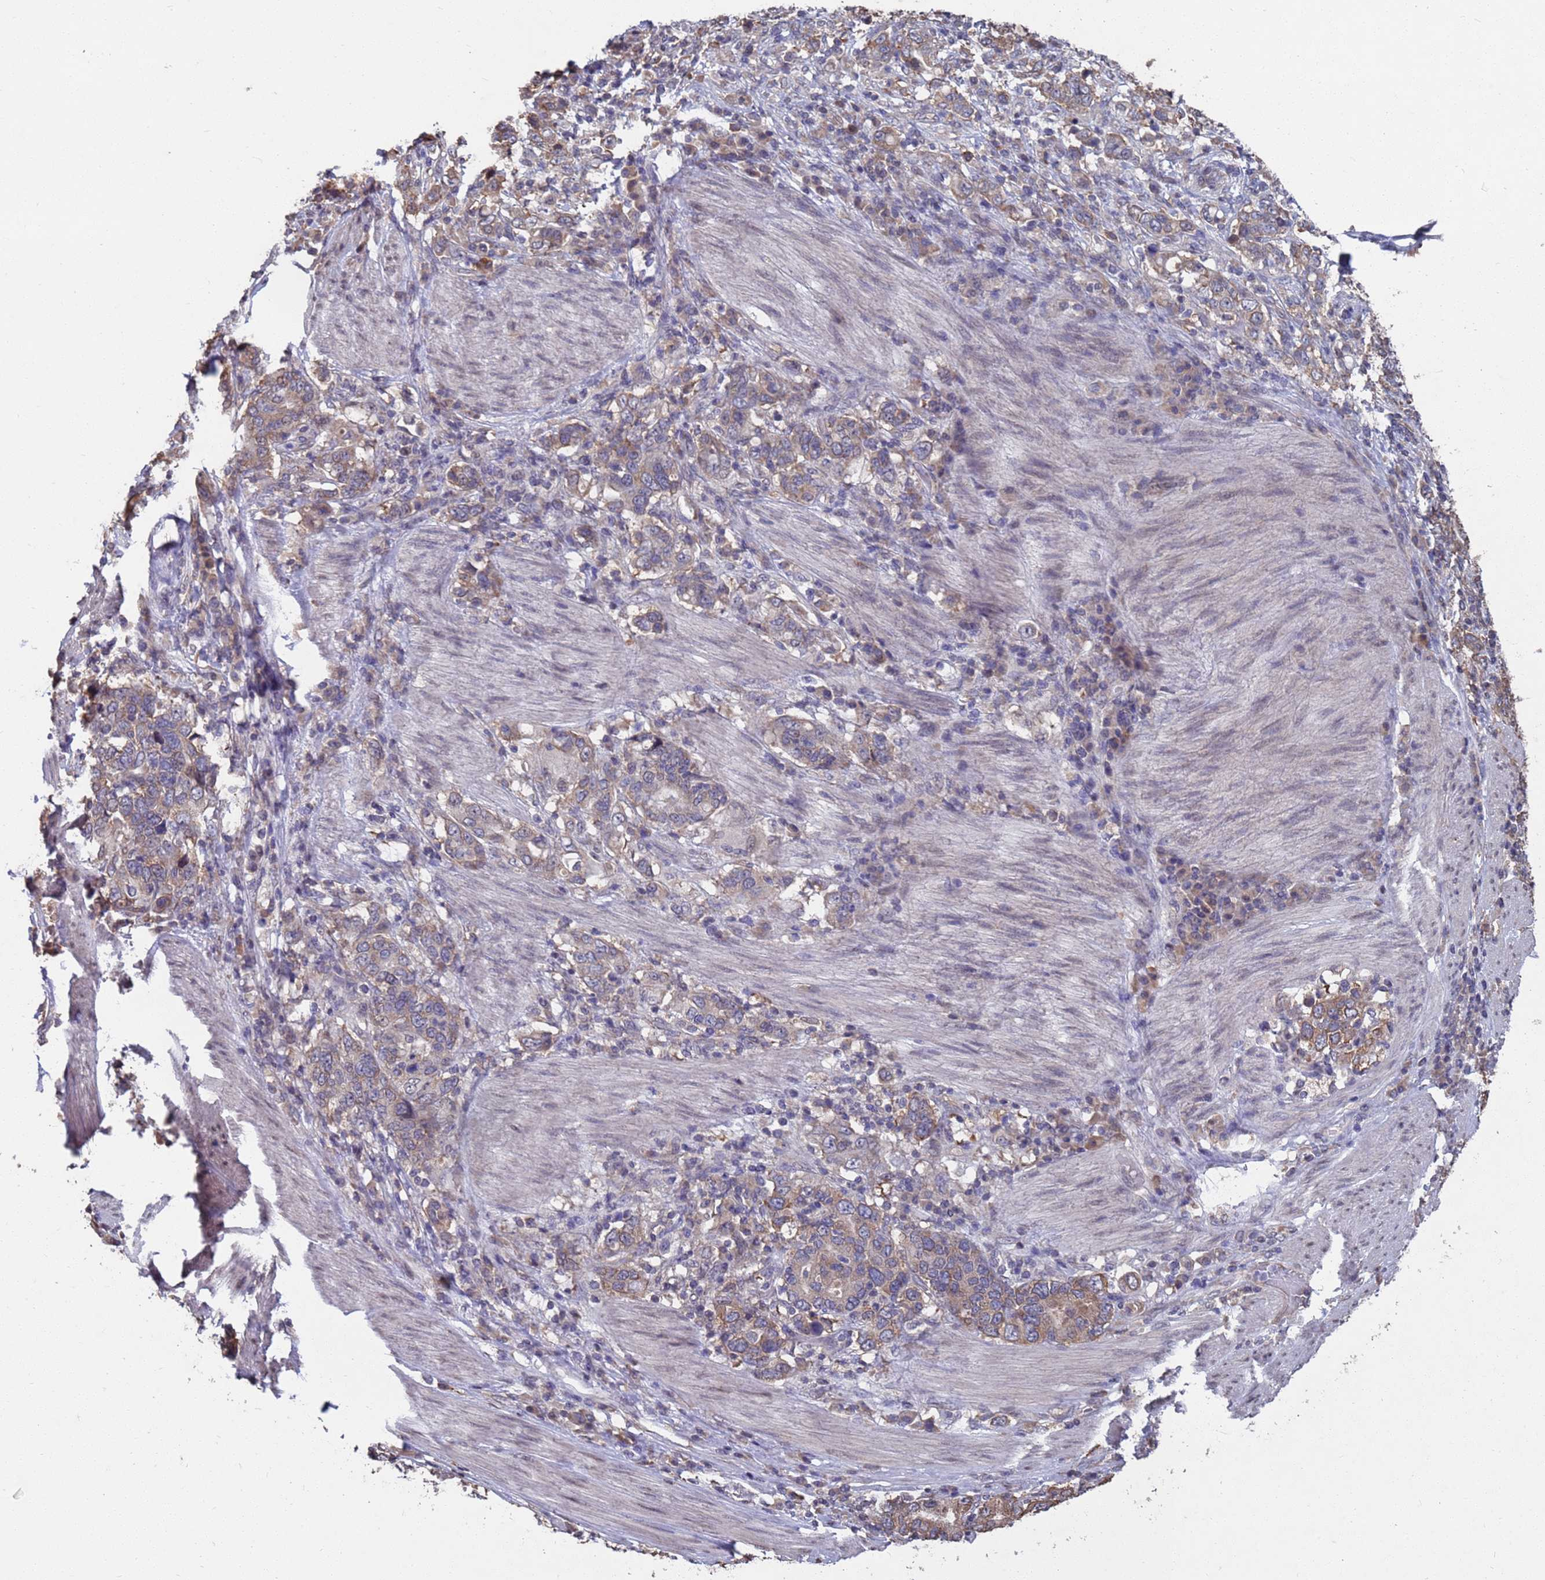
{"staining": {"intensity": "weak", "quantity": ">75%", "location": "cytoplasmic/membranous"}, "tissue": "stomach cancer", "cell_type": "Tumor cells", "image_type": "cancer", "snomed": [{"axis": "morphology", "description": "Adenocarcinoma, NOS"}, {"axis": "topography", "description": "Stomach, upper"}, {"axis": "topography", "description": "Stomach"}], "caption": "This is a photomicrograph of immunohistochemistry staining of adenocarcinoma (stomach), which shows weak staining in the cytoplasmic/membranous of tumor cells.", "gene": "CFAP119", "patient": {"sex": "male", "age": 62}}